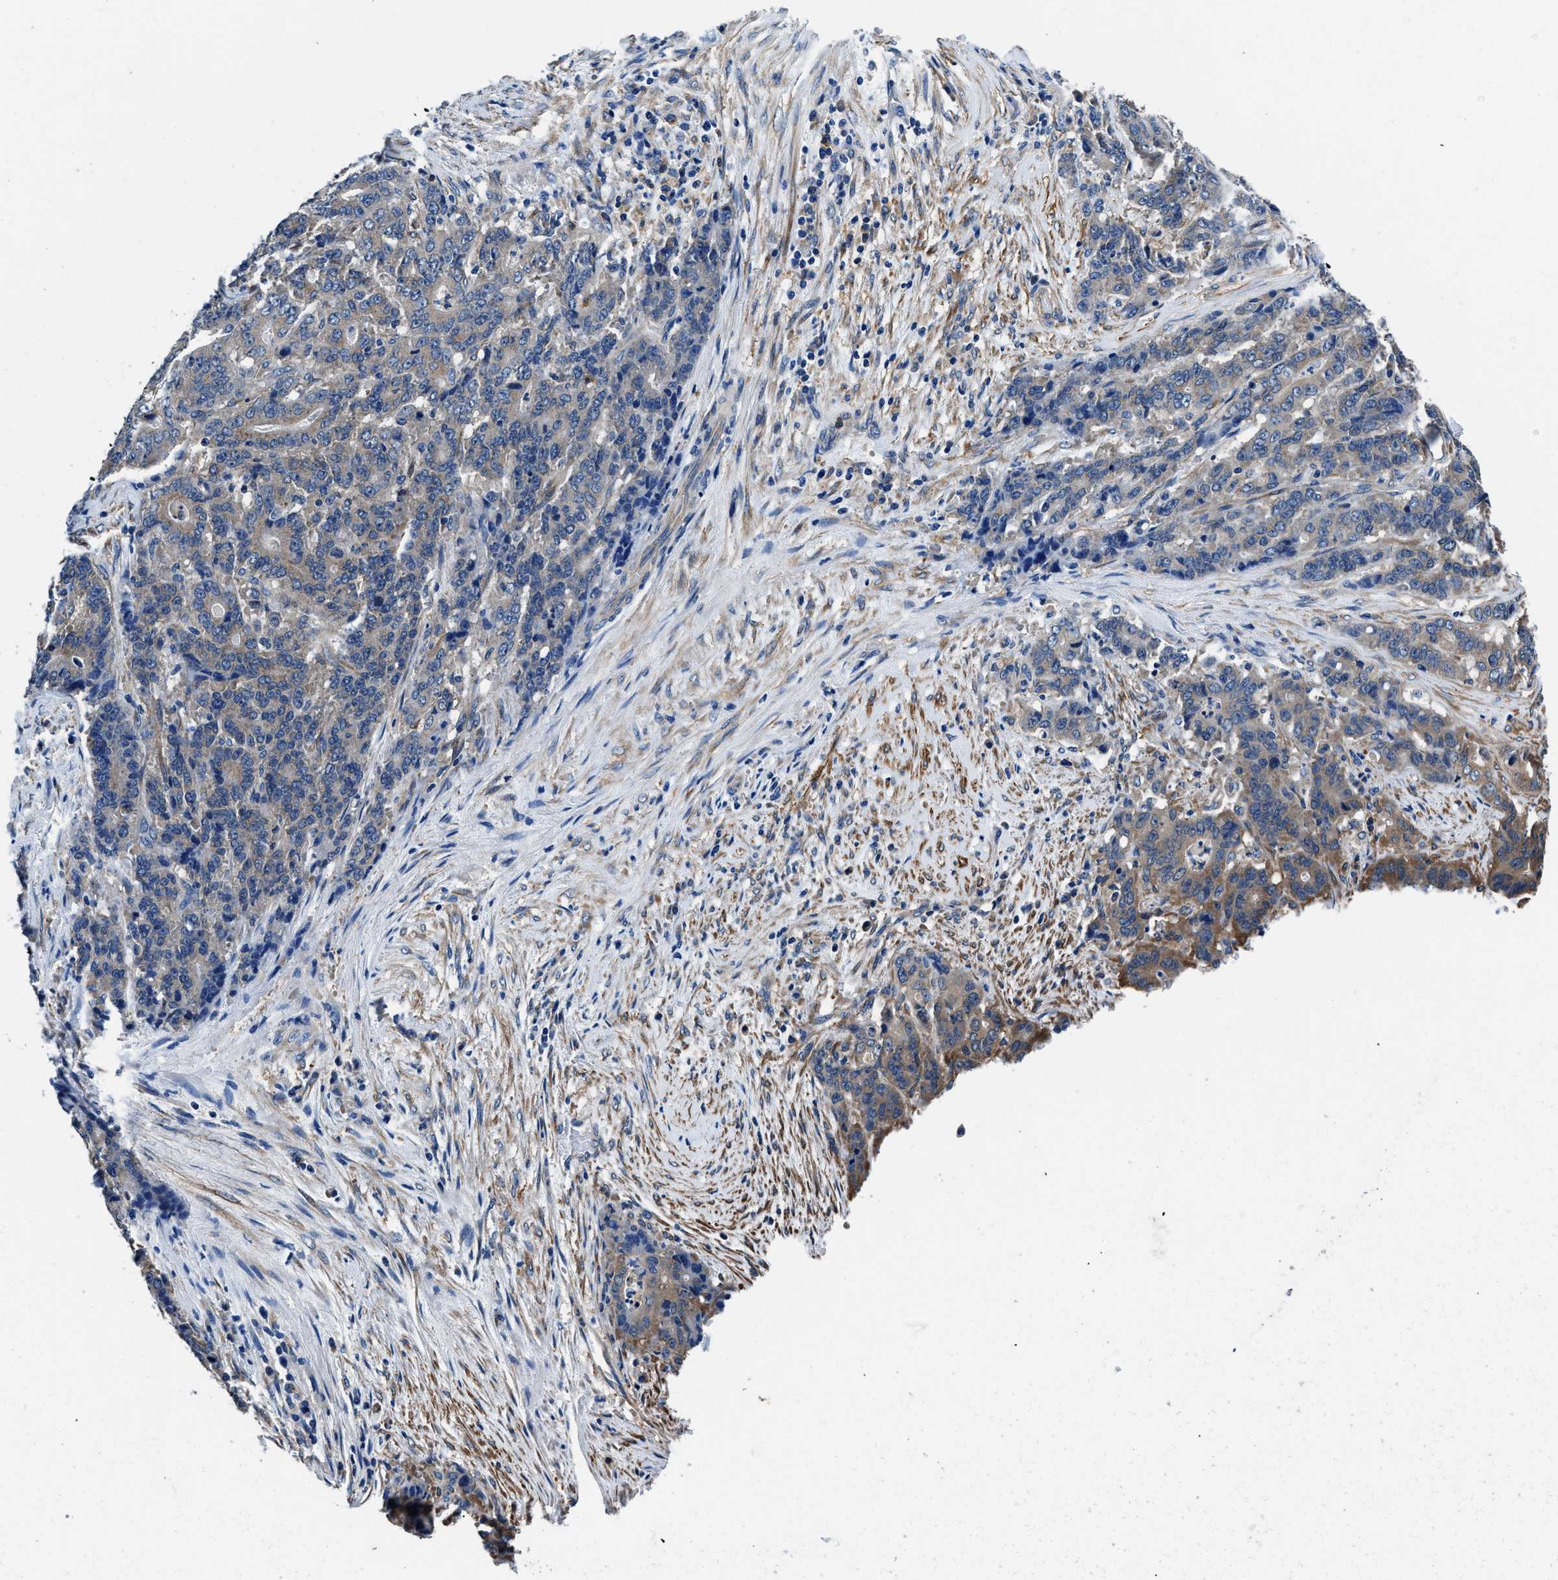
{"staining": {"intensity": "moderate", "quantity": "<25%", "location": "cytoplasmic/membranous"}, "tissue": "stomach cancer", "cell_type": "Tumor cells", "image_type": "cancer", "snomed": [{"axis": "morphology", "description": "Adenocarcinoma, NOS"}, {"axis": "topography", "description": "Stomach"}], "caption": "Tumor cells exhibit low levels of moderate cytoplasmic/membranous positivity in approximately <25% of cells in stomach cancer (adenocarcinoma).", "gene": "NEU1", "patient": {"sex": "female", "age": 73}}